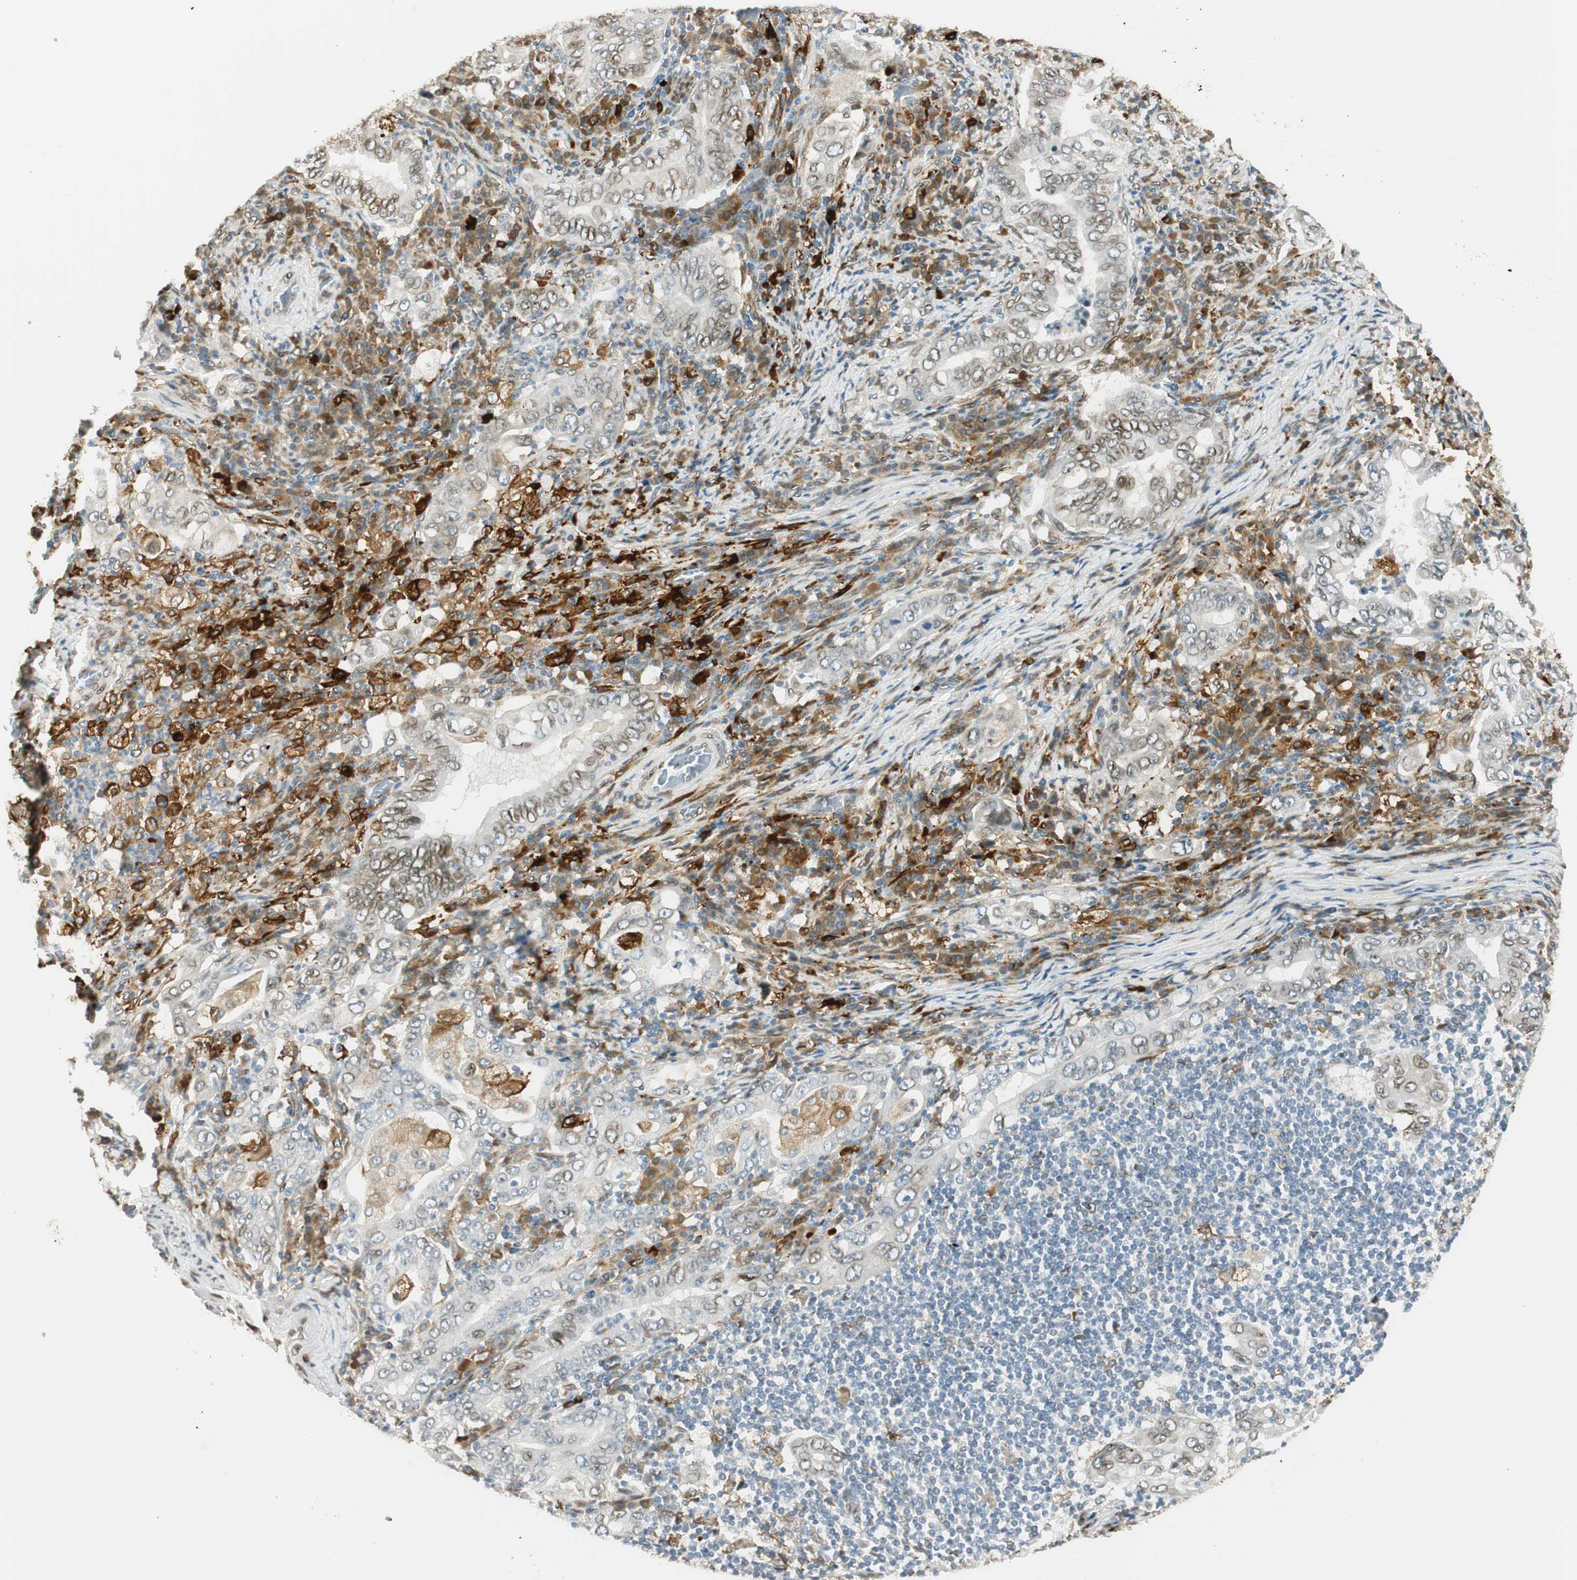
{"staining": {"intensity": "weak", "quantity": "25%-75%", "location": "cytoplasmic/membranous,nuclear"}, "tissue": "stomach cancer", "cell_type": "Tumor cells", "image_type": "cancer", "snomed": [{"axis": "morphology", "description": "Normal tissue, NOS"}, {"axis": "morphology", "description": "Adenocarcinoma, NOS"}, {"axis": "topography", "description": "Esophagus"}, {"axis": "topography", "description": "Stomach, upper"}, {"axis": "topography", "description": "Peripheral nerve tissue"}], "caption": "This photomicrograph displays adenocarcinoma (stomach) stained with immunohistochemistry (IHC) to label a protein in brown. The cytoplasmic/membranous and nuclear of tumor cells show weak positivity for the protein. Nuclei are counter-stained blue.", "gene": "TMEM260", "patient": {"sex": "male", "age": 62}}